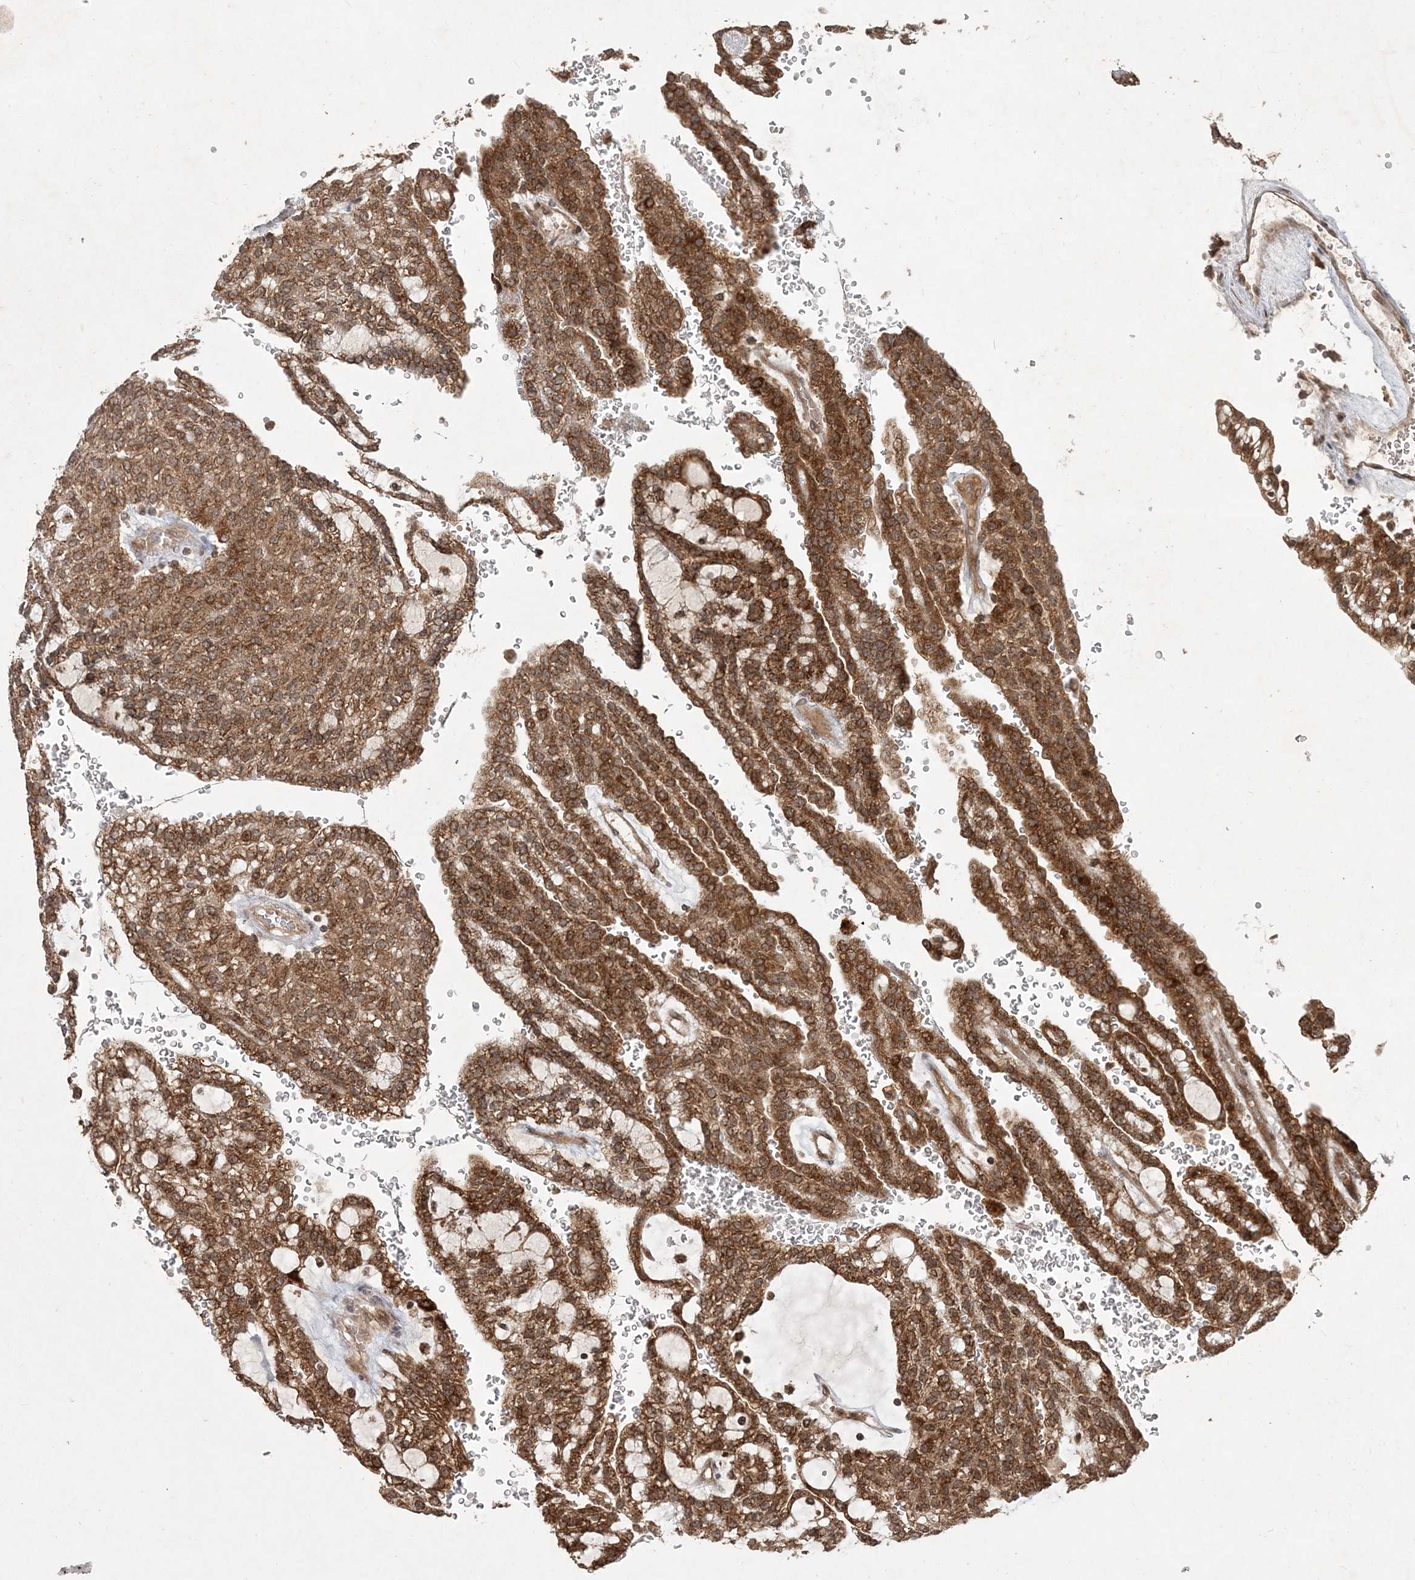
{"staining": {"intensity": "strong", "quantity": ">75%", "location": "cytoplasmic/membranous"}, "tissue": "renal cancer", "cell_type": "Tumor cells", "image_type": "cancer", "snomed": [{"axis": "morphology", "description": "Adenocarcinoma, NOS"}, {"axis": "topography", "description": "Kidney"}], "caption": "Tumor cells display strong cytoplasmic/membranous positivity in approximately >75% of cells in renal adenocarcinoma.", "gene": "UBR3", "patient": {"sex": "male", "age": 63}}